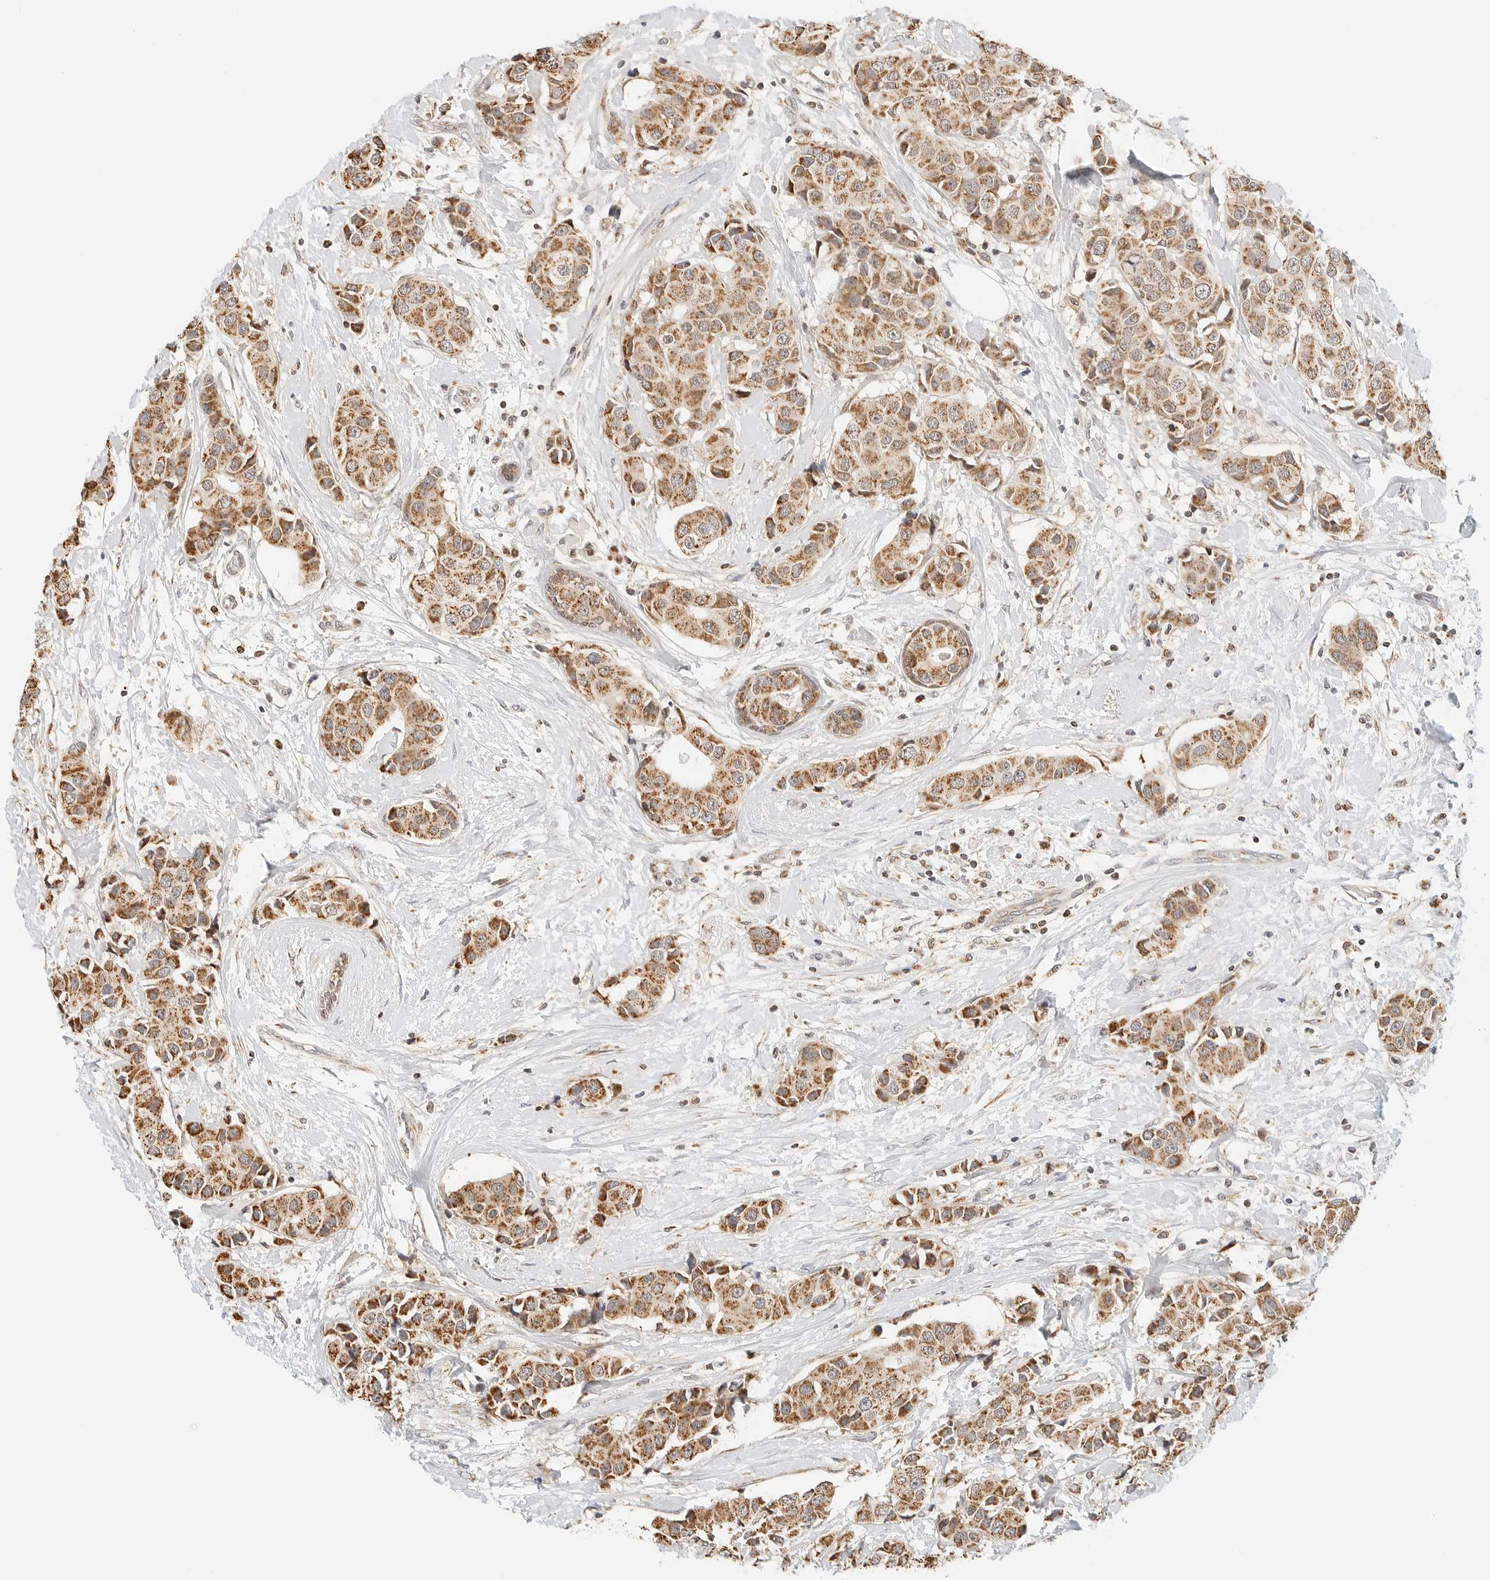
{"staining": {"intensity": "moderate", "quantity": ">75%", "location": "cytoplasmic/membranous"}, "tissue": "breast cancer", "cell_type": "Tumor cells", "image_type": "cancer", "snomed": [{"axis": "morphology", "description": "Normal tissue, NOS"}, {"axis": "morphology", "description": "Duct carcinoma"}, {"axis": "topography", "description": "Breast"}], "caption": "The image shows immunohistochemical staining of breast infiltrating ductal carcinoma. There is moderate cytoplasmic/membranous positivity is appreciated in about >75% of tumor cells.", "gene": "ATL1", "patient": {"sex": "female", "age": 39}}